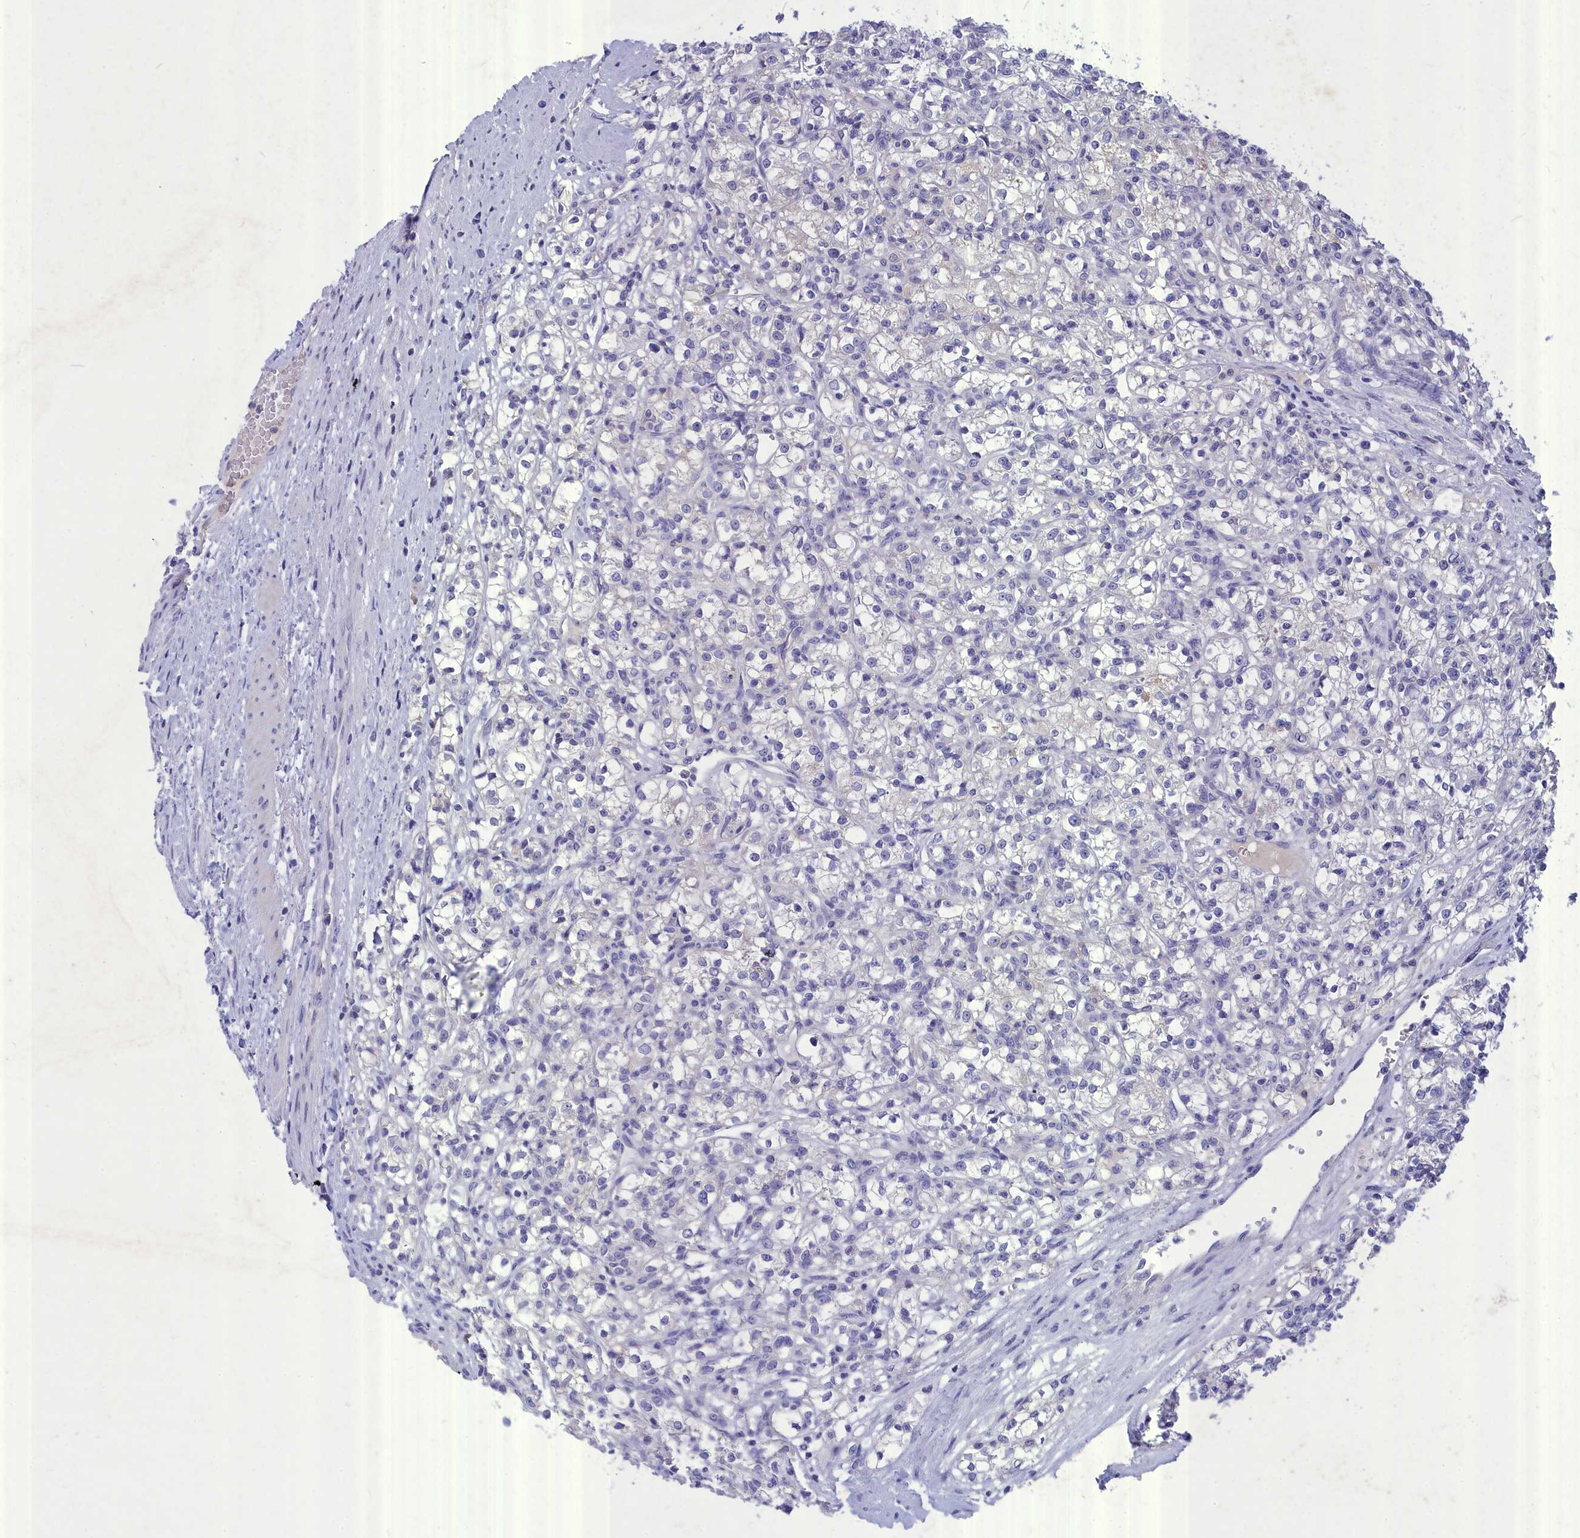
{"staining": {"intensity": "negative", "quantity": "none", "location": "none"}, "tissue": "renal cancer", "cell_type": "Tumor cells", "image_type": "cancer", "snomed": [{"axis": "morphology", "description": "Adenocarcinoma, NOS"}, {"axis": "topography", "description": "Kidney"}], "caption": "Adenocarcinoma (renal) stained for a protein using IHC reveals no expression tumor cells.", "gene": "DEFB119", "patient": {"sex": "female", "age": 59}}